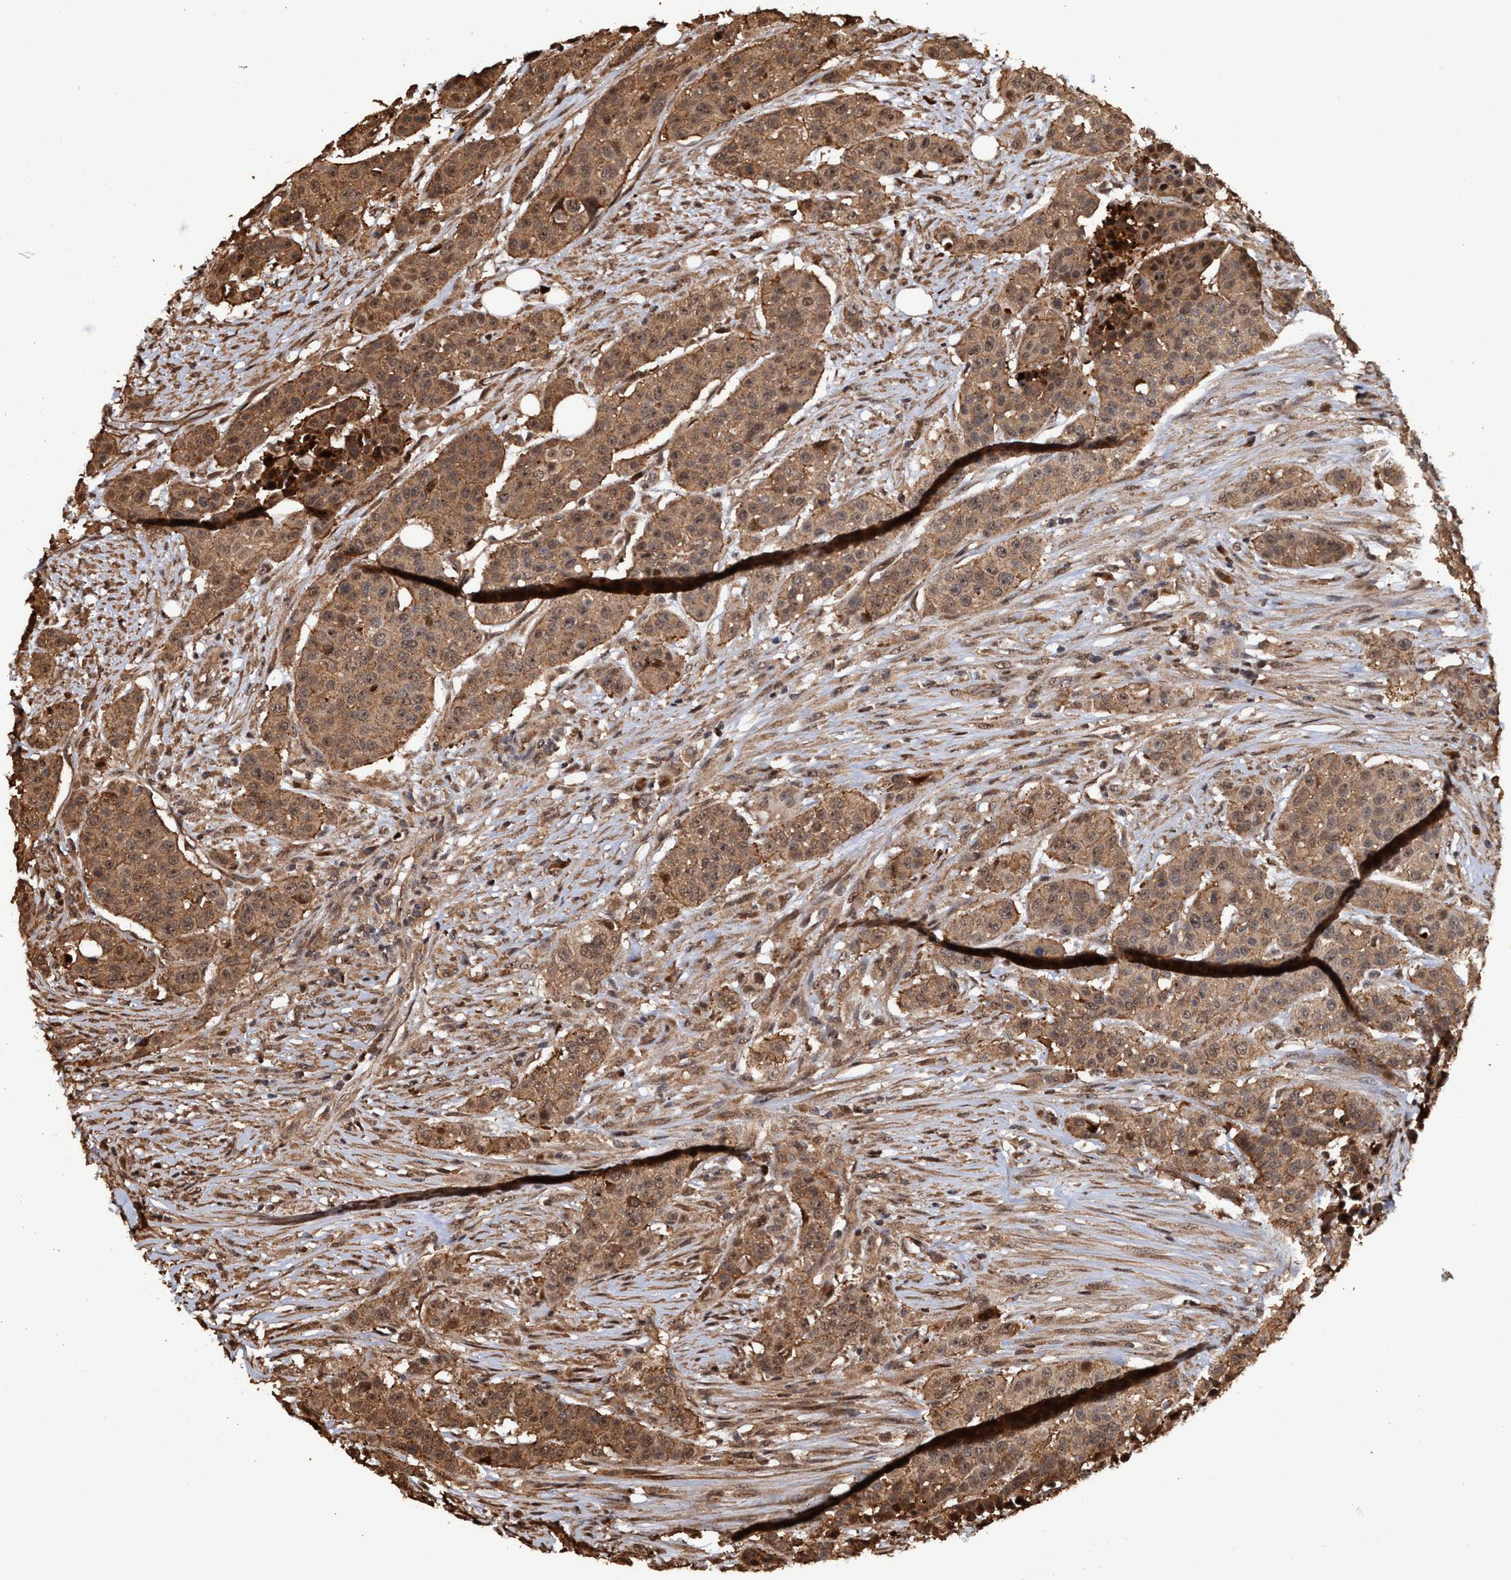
{"staining": {"intensity": "moderate", "quantity": ">75%", "location": "cytoplasmic/membranous,nuclear"}, "tissue": "urothelial cancer", "cell_type": "Tumor cells", "image_type": "cancer", "snomed": [{"axis": "morphology", "description": "Urothelial carcinoma, High grade"}, {"axis": "topography", "description": "Urinary bladder"}], "caption": "The histopathology image reveals staining of urothelial carcinoma (high-grade), revealing moderate cytoplasmic/membranous and nuclear protein expression (brown color) within tumor cells. The staining was performed using DAB to visualize the protein expression in brown, while the nuclei were stained in blue with hematoxylin (Magnification: 20x).", "gene": "TRPC7", "patient": {"sex": "male", "age": 74}}